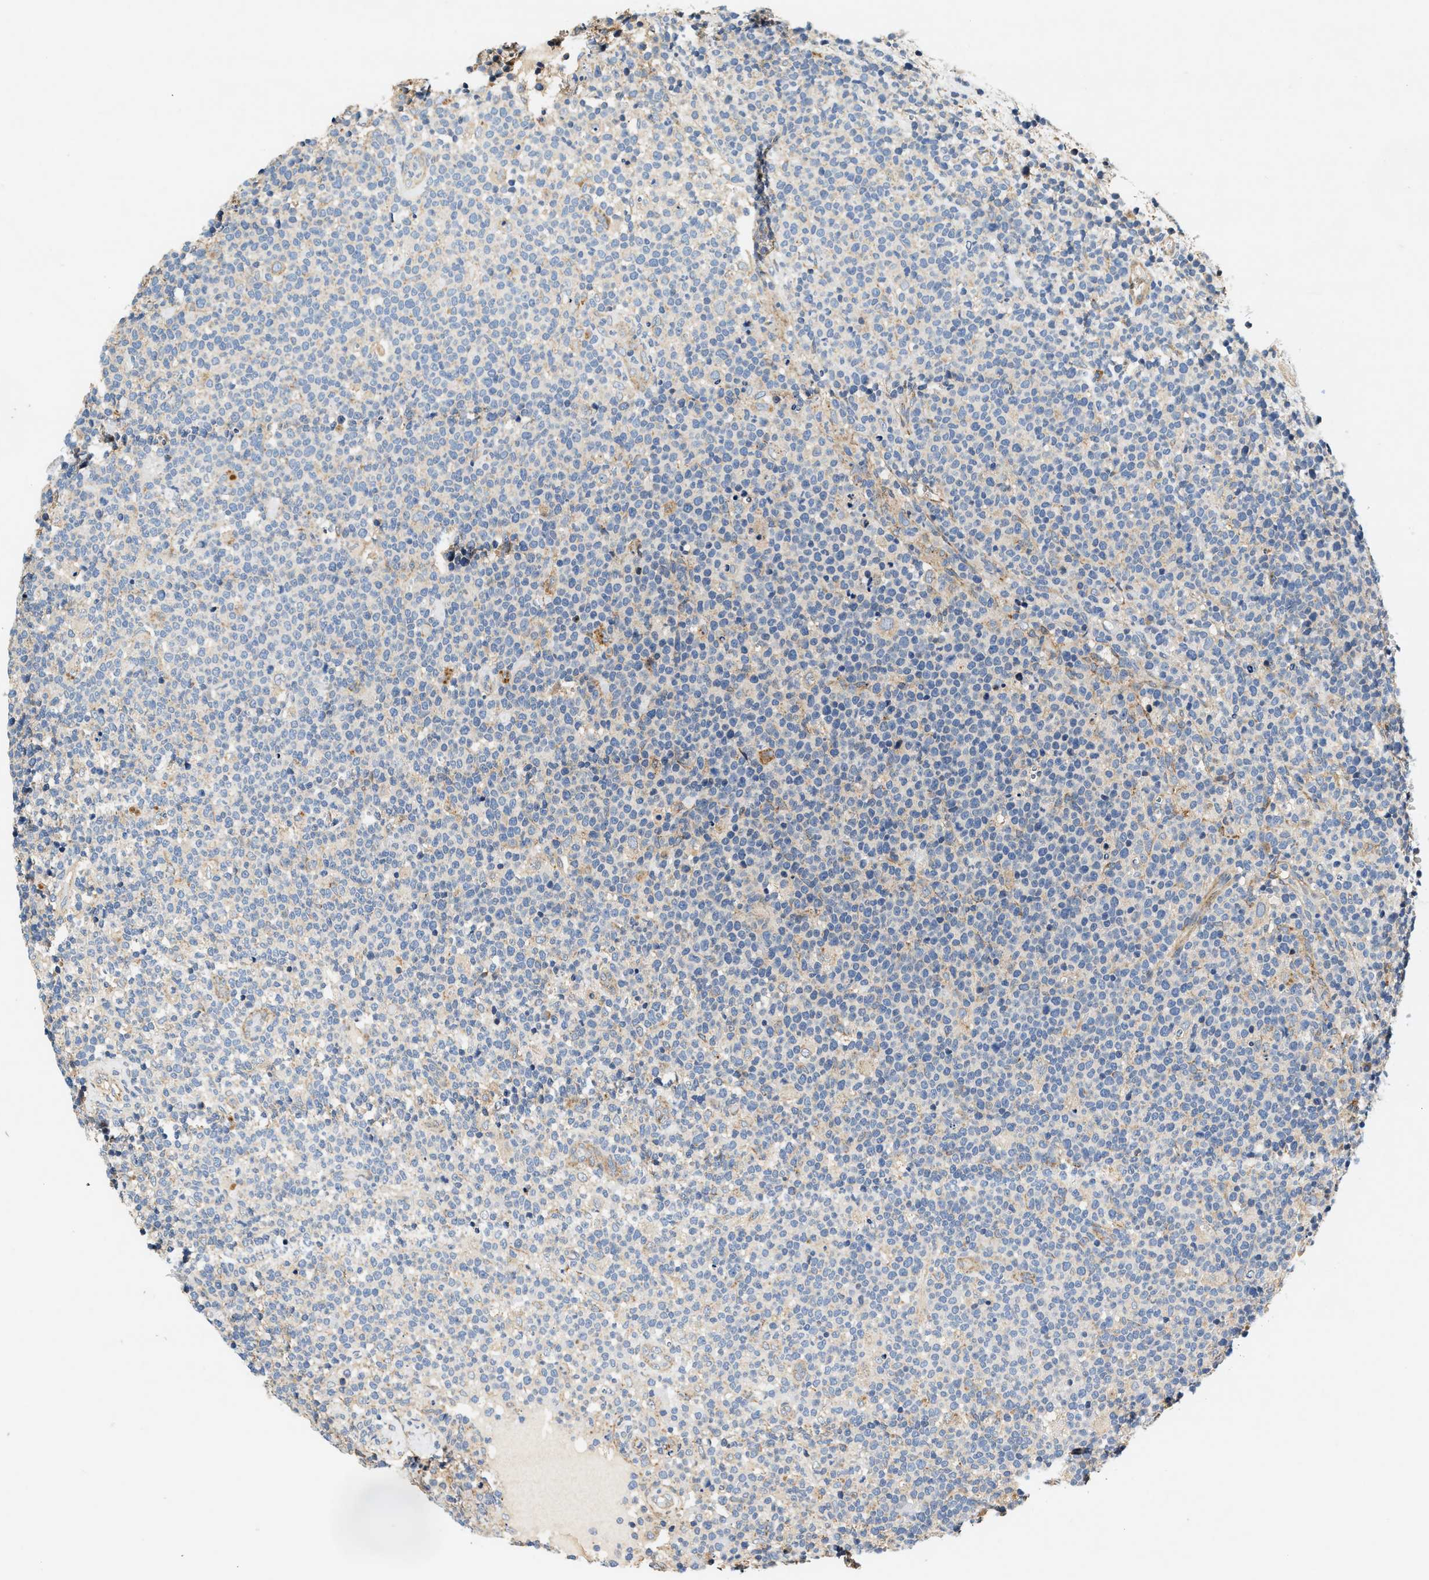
{"staining": {"intensity": "negative", "quantity": "none", "location": "none"}, "tissue": "lymphoma", "cell_type": "Tumor cells", "image_type": "cancer", "snomed": [{"axis": "morphology", "description": "Malignant lymphoma, non-Hodgkin's type, High grade"}, {"axis": "topography", "description": "Lymph node"}], "caption": "DAB (3,3'-diaminobenzidine) immunohistochemical staining of malignant lymphoma, non-Hodgkin's type (high-grade) reveals no significant expression in tumor cells.", "gene": "DUSP10", "patient": {"sex": "male", "age": 61}}